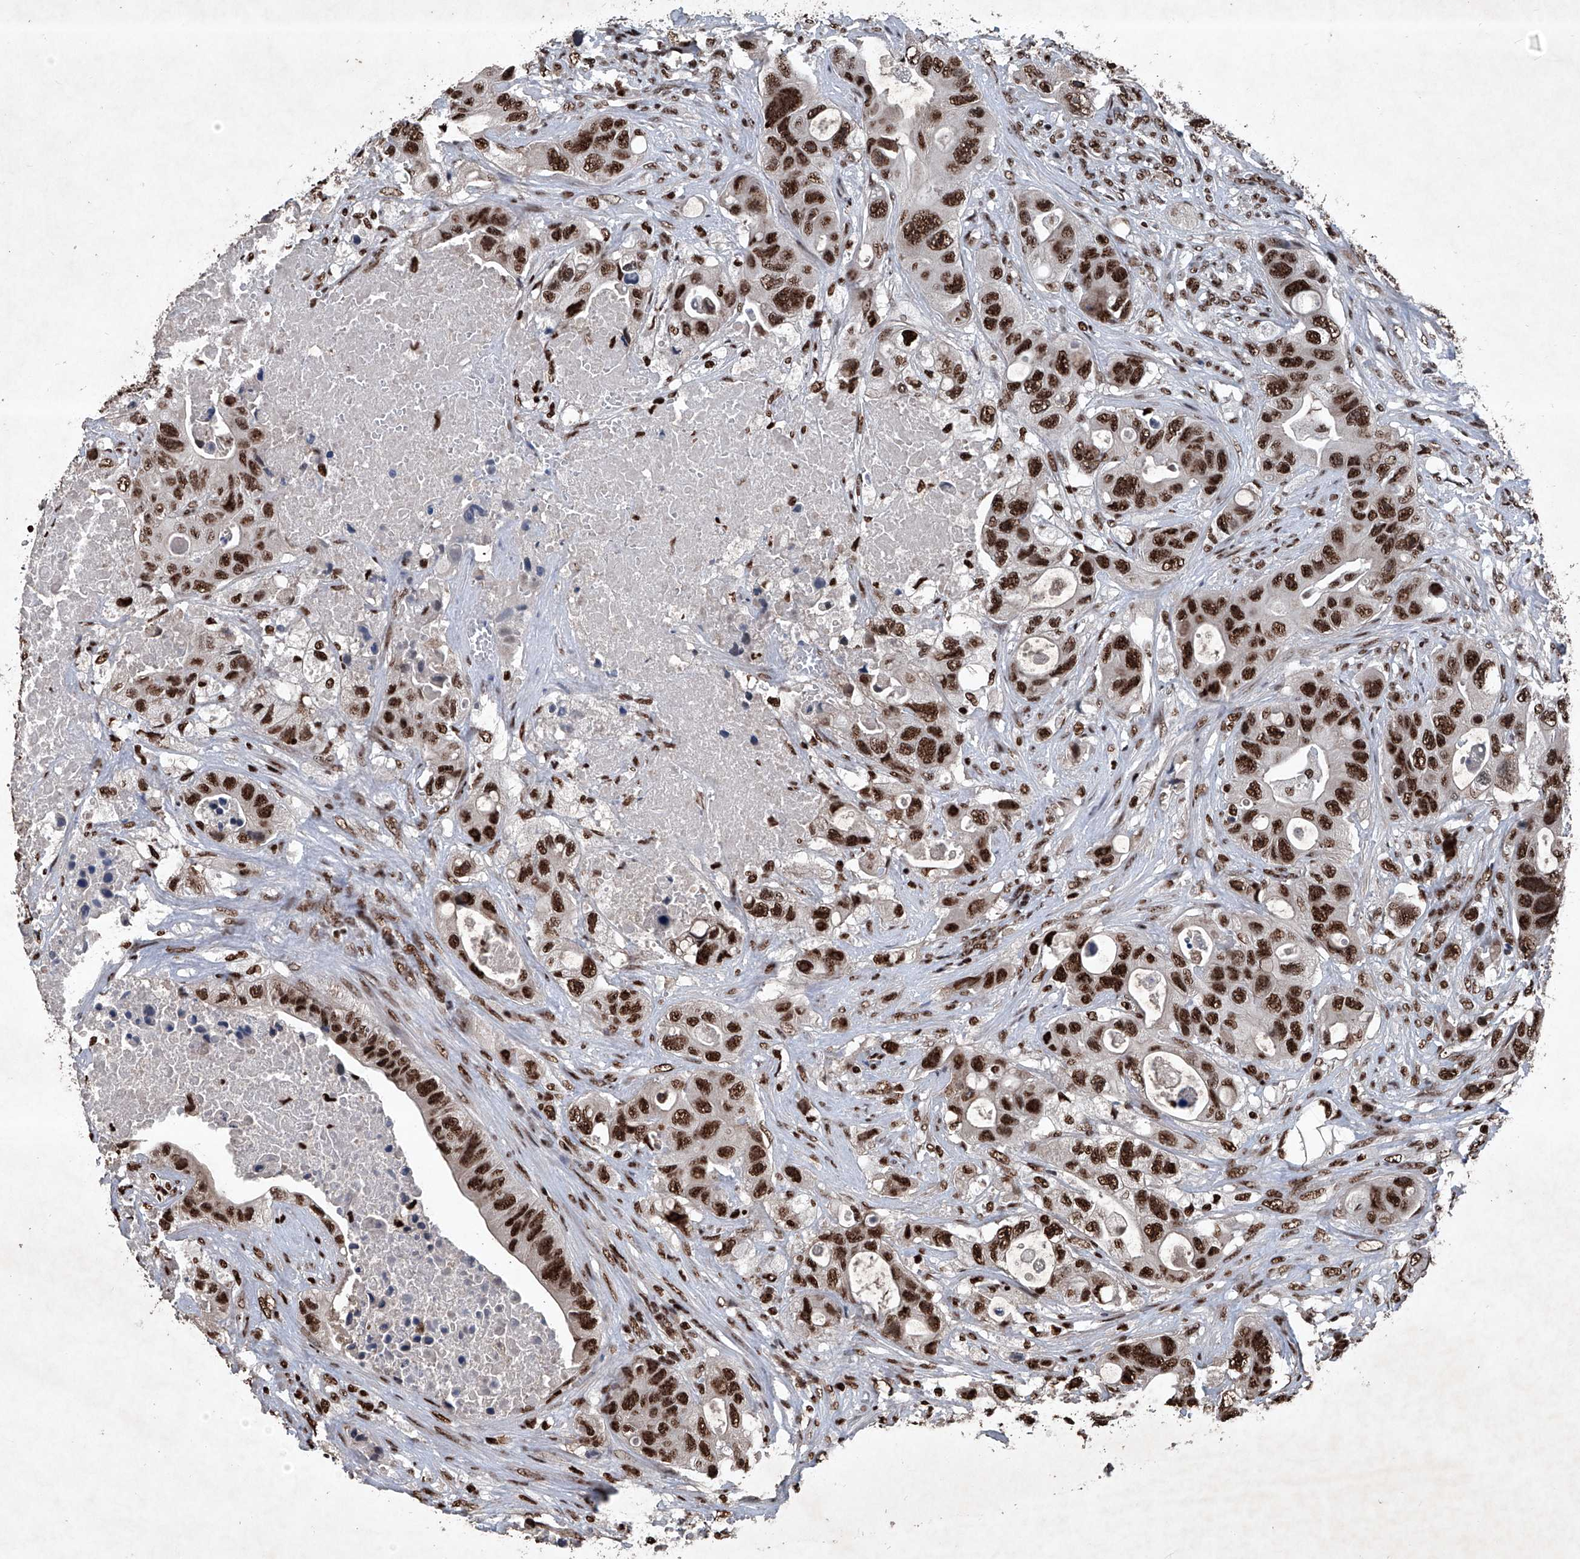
{"staining": {"intensity": "strong", "quantity": ">75%", "location": "nuclear"}, "tissue": "colorectal cancer", "cell_type": "Tumor cells", "image_type": "cancer", "snomed": [{"axis": "morphology", "description": "Adenocarcinoma, NOS"}, {"axis": "topography", "description": "Colon"}], "caption": "A micrograph of human adenocarcinoma (colorectal) stained for a protein displays strong nuclear brown staining in tumor cells. The protein is shown in brown color, while the nuclei are stained blue.", "gene": "DDX39B", "patient": {"sex": "female", "age": 46}}